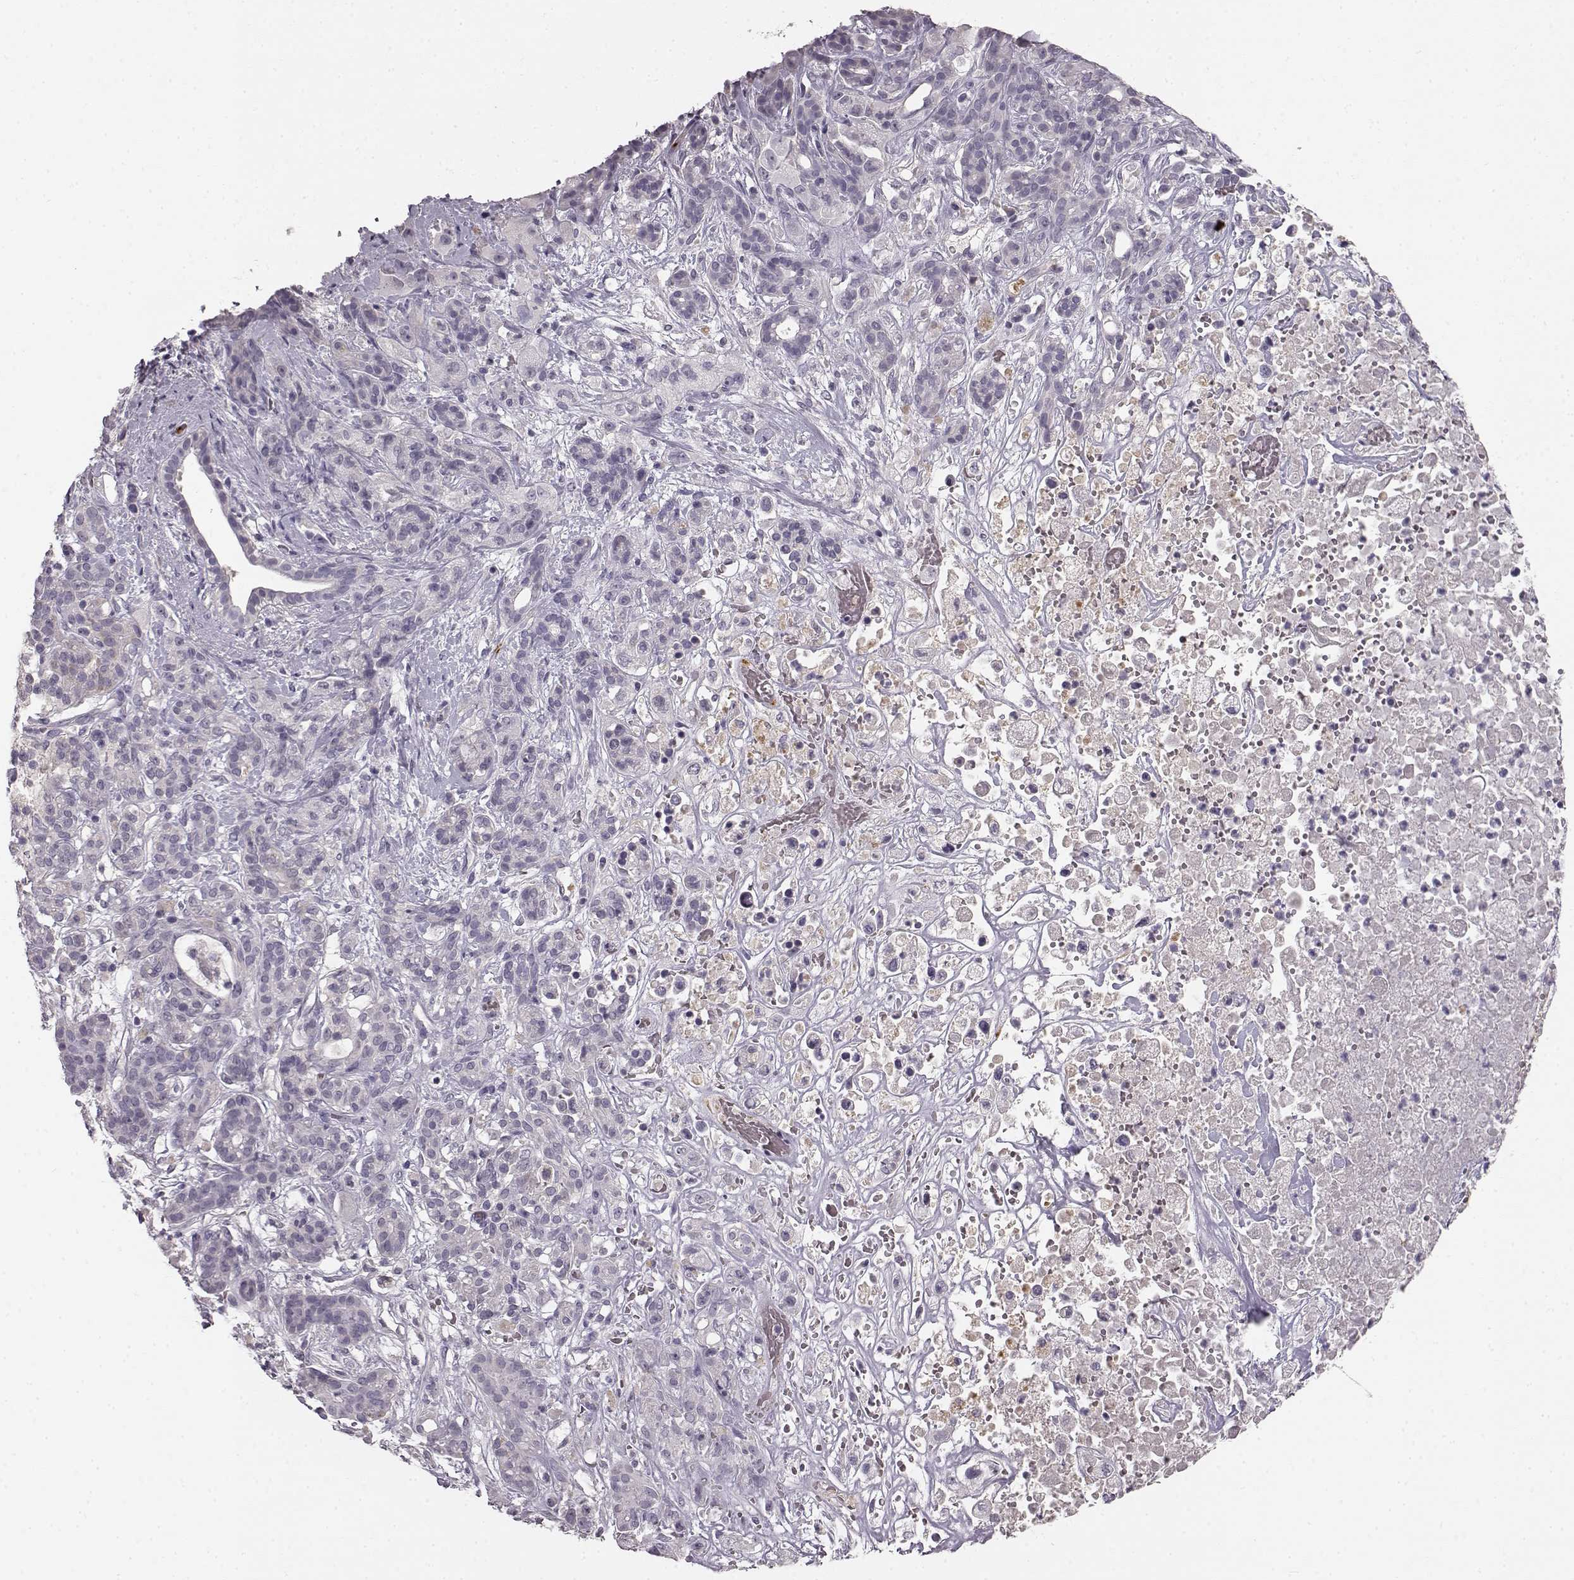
{"staining": {"intensity": "negative", "quantity": "none", "location": "none"}, "tissue": "pancreatic cancer", "cell_type": "Tumor cells", "image_type": "cancer", "snomed": [{"axis": "morphology", "description": "Adenocarcinoma, NOS"}, {"axis": "topography", "description": "Pancreas"}], "caption": "Immunohistochemistry (IHC) of pancreatic adenocarcinoma displays no staining in tumor cells.", "gene": "BFSP2", "patient": {"sex": "male", "age": 44}}